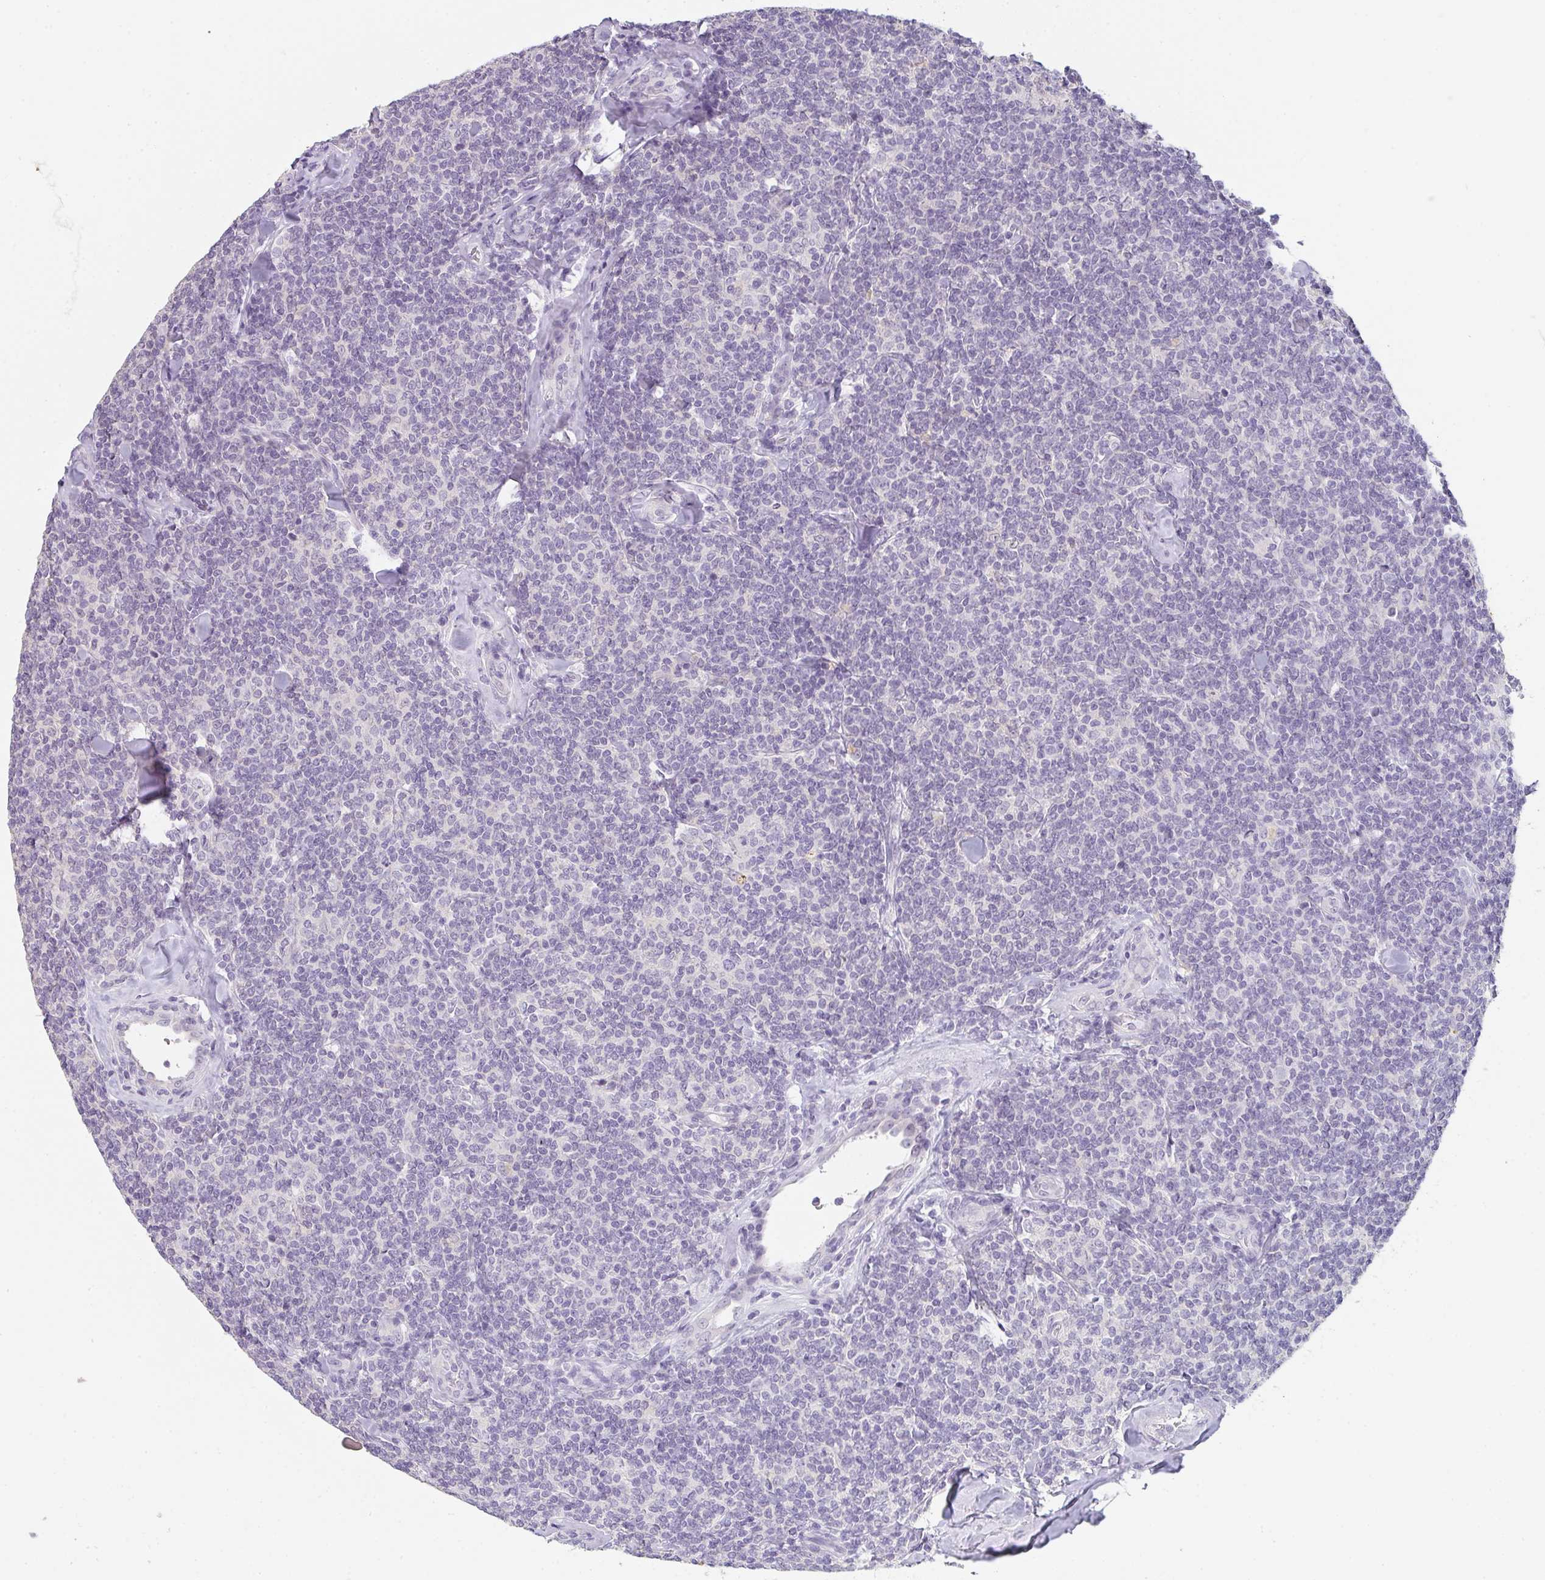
{"staining": {"intensity": "negative", "quantity": "none", "location": "none"}, "tissue": "lymphoma", "cell_type": "Tumor cells", "image_type": "cancer", "snomed": [{"axis": "morphology", "description": "Malignant lymphoma, non-Hodgkin's type, Low grade"}, {"axis": "topography", "description": "Lymph node"}], "caption": "Image shows no protein expression in tumor cells of low-grade malignant lymphoma, non-Hodgkin's type tissue.", "gene": "C1QTNF8", "patient": {"sex": "female", "age": 56}}